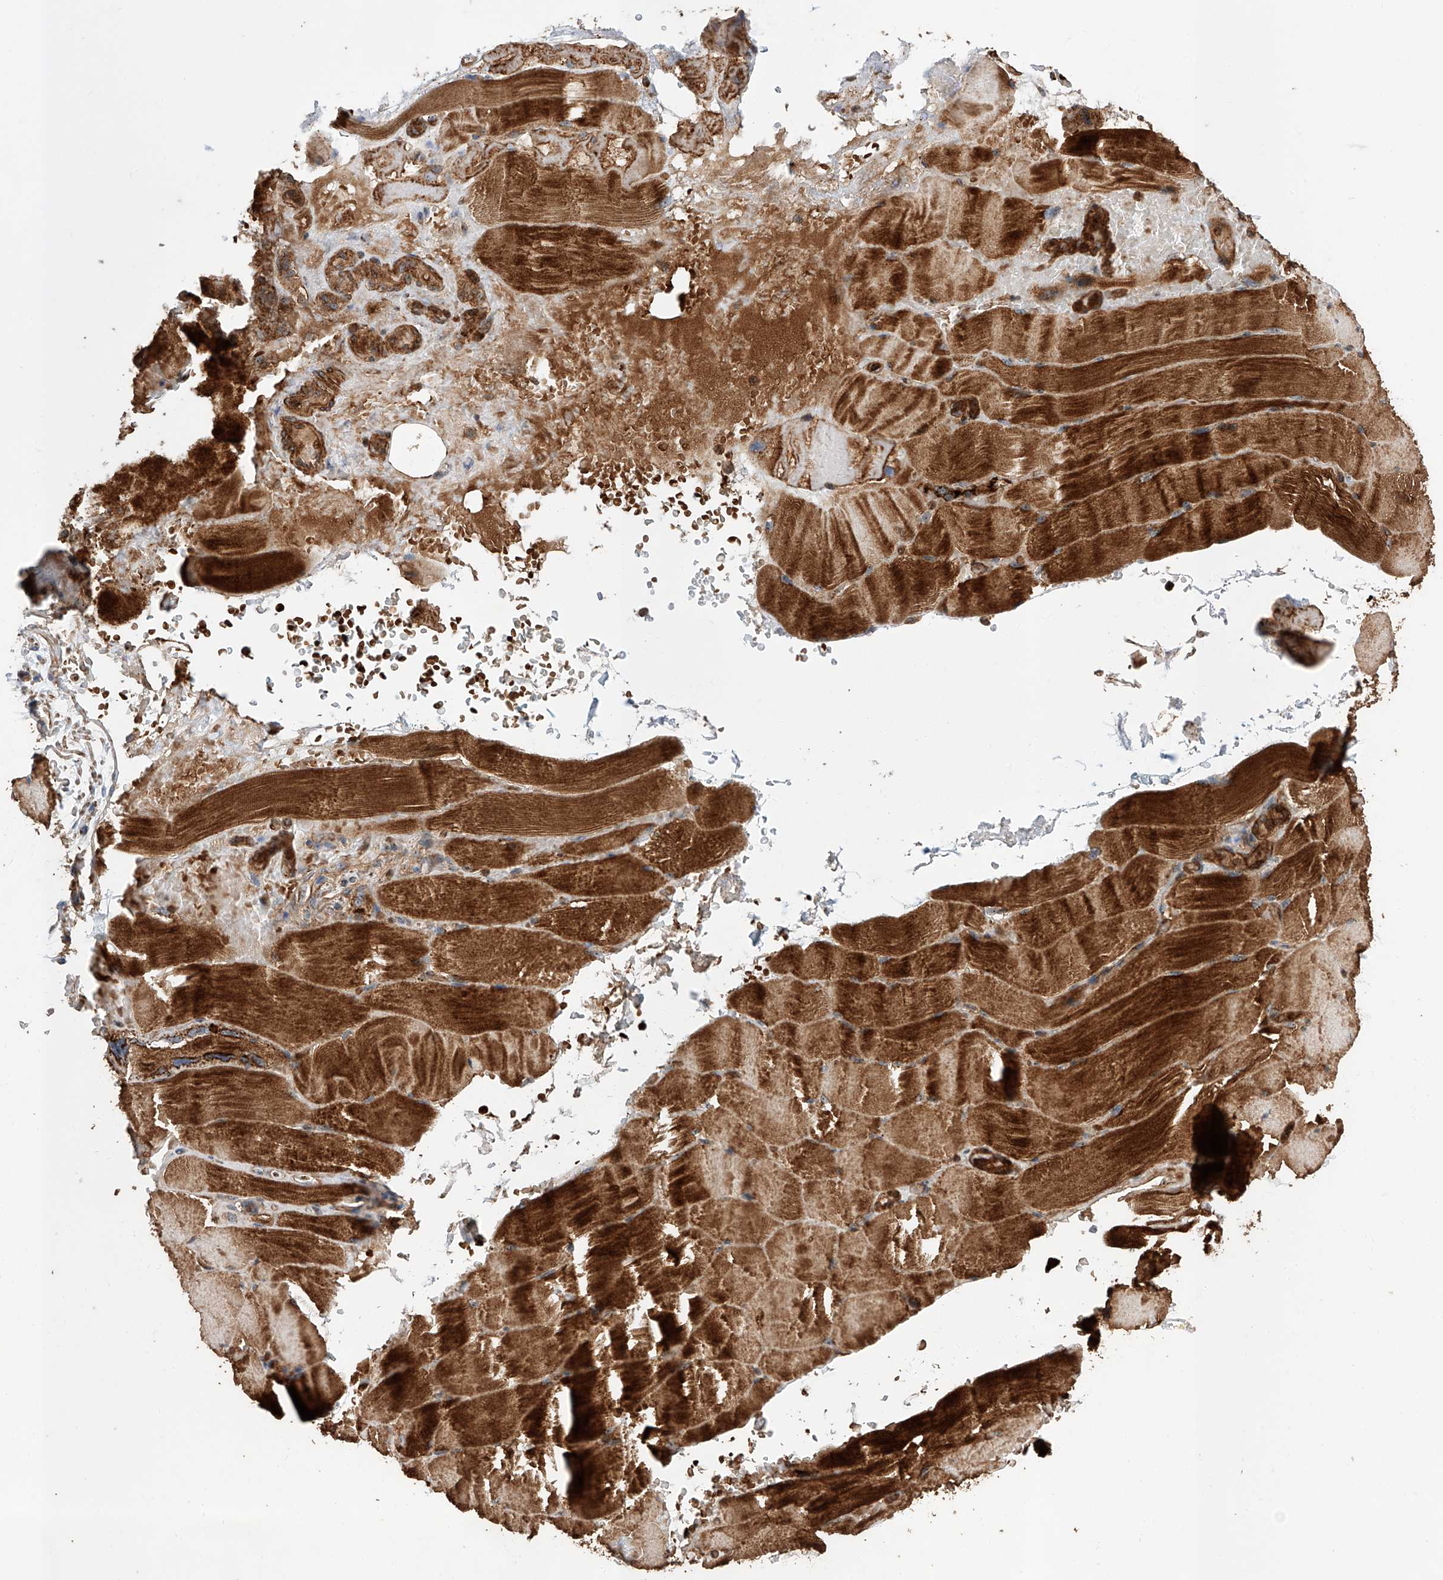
{"staining": {"intensity": "strong", "quantity": ">75%", "location": "cytoplasmic/membranous"}, "tissue": "skeletal muscle", "cell_type": "Myocytes", "image_type": "normal", "snomed": [{"axis": "morphology", "description": "Normal tissue, NOS"}, {"axis": "topography", "description": "Skeletal muscle"}, {"axis": "topography", "description": "Parathyroid gland"}], "caption": "Immunohistochemistry (IHC) of benign skeletal muscle displays high levels of strong cytoplasmic/membranous positivity in approximately >75% of myocytes.", "gene": "PISD", "patient": {"sex": "female", "age": 37}}